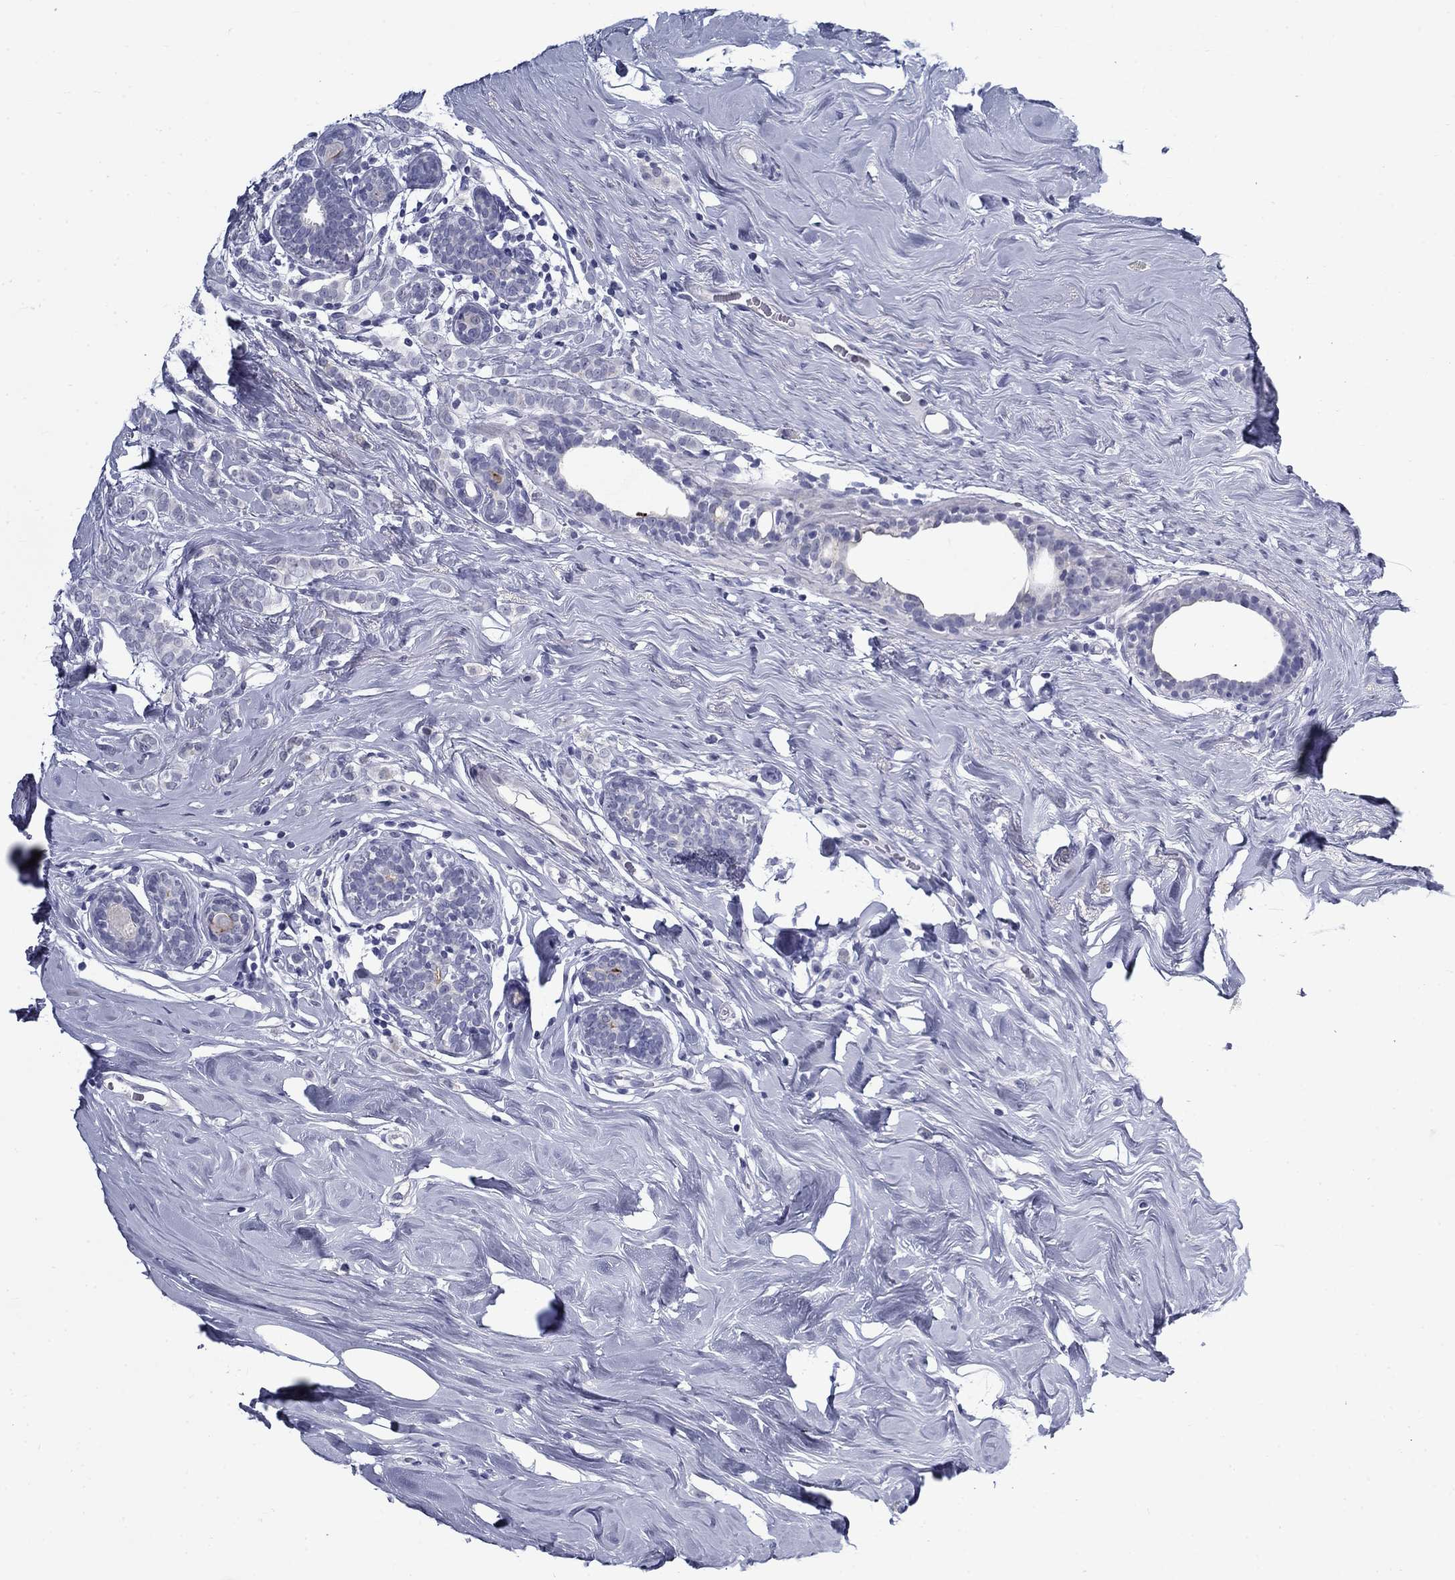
{"staining": {"intensity": "negative", "quantity": "none", "location": "none"}, "tissue": "breast cancer", "cell_type": "Tumor cells", "image_type": "cancer", "snomed": [{"axis": "morphology", "description": "Lobular carcinoma"}, {"axis": "topography", "description": "Breast"}], "caption": "This is an immunohistochemistry micrograph of breast cancer (lobular carcinoma). There is no expression in tumor cells.", "gene": "C4orf19", "patient": {"sex": "female", "age": 49}}